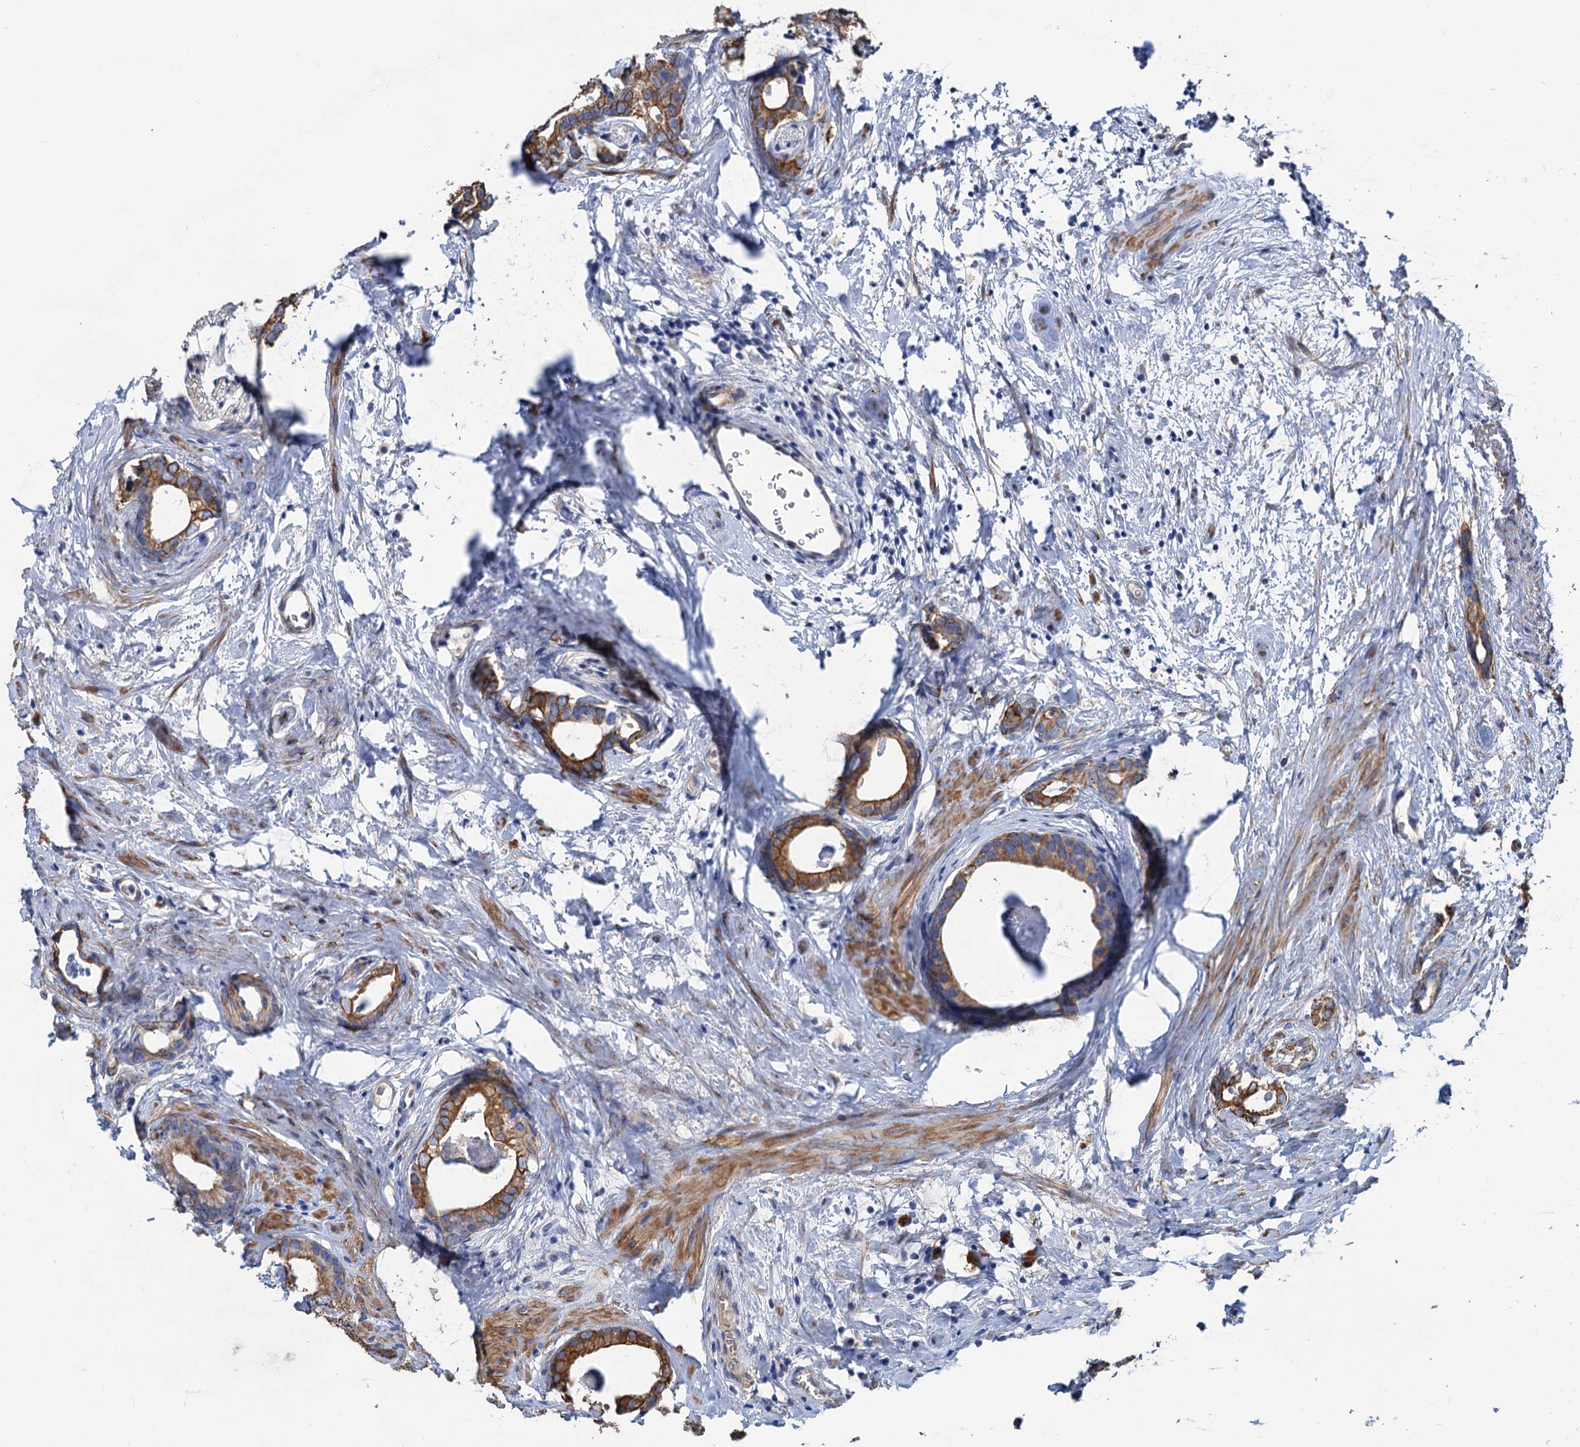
{"staining": {"intensity": "moderate", "quantity": ">75%", "location": "cytoplasmic/membranous"}, "tissue": "prostate cancer", "cell_type": "Tumor cells", "image_type": "cancer", "snomed": [{"axis": "morphology", "description": "Adenocarcinoma, Low grade"}, {"axis": "topography", "description": "Prostate"}], "caption": "Prostate cancer (adenocarcinoma (low-grade)) stained with IHC shows moderate cytoplasmic/membranous staining in about >75% of tumor cells.", "gene": "SMCO3", "patient": {"sex": "male", "age": 63}}